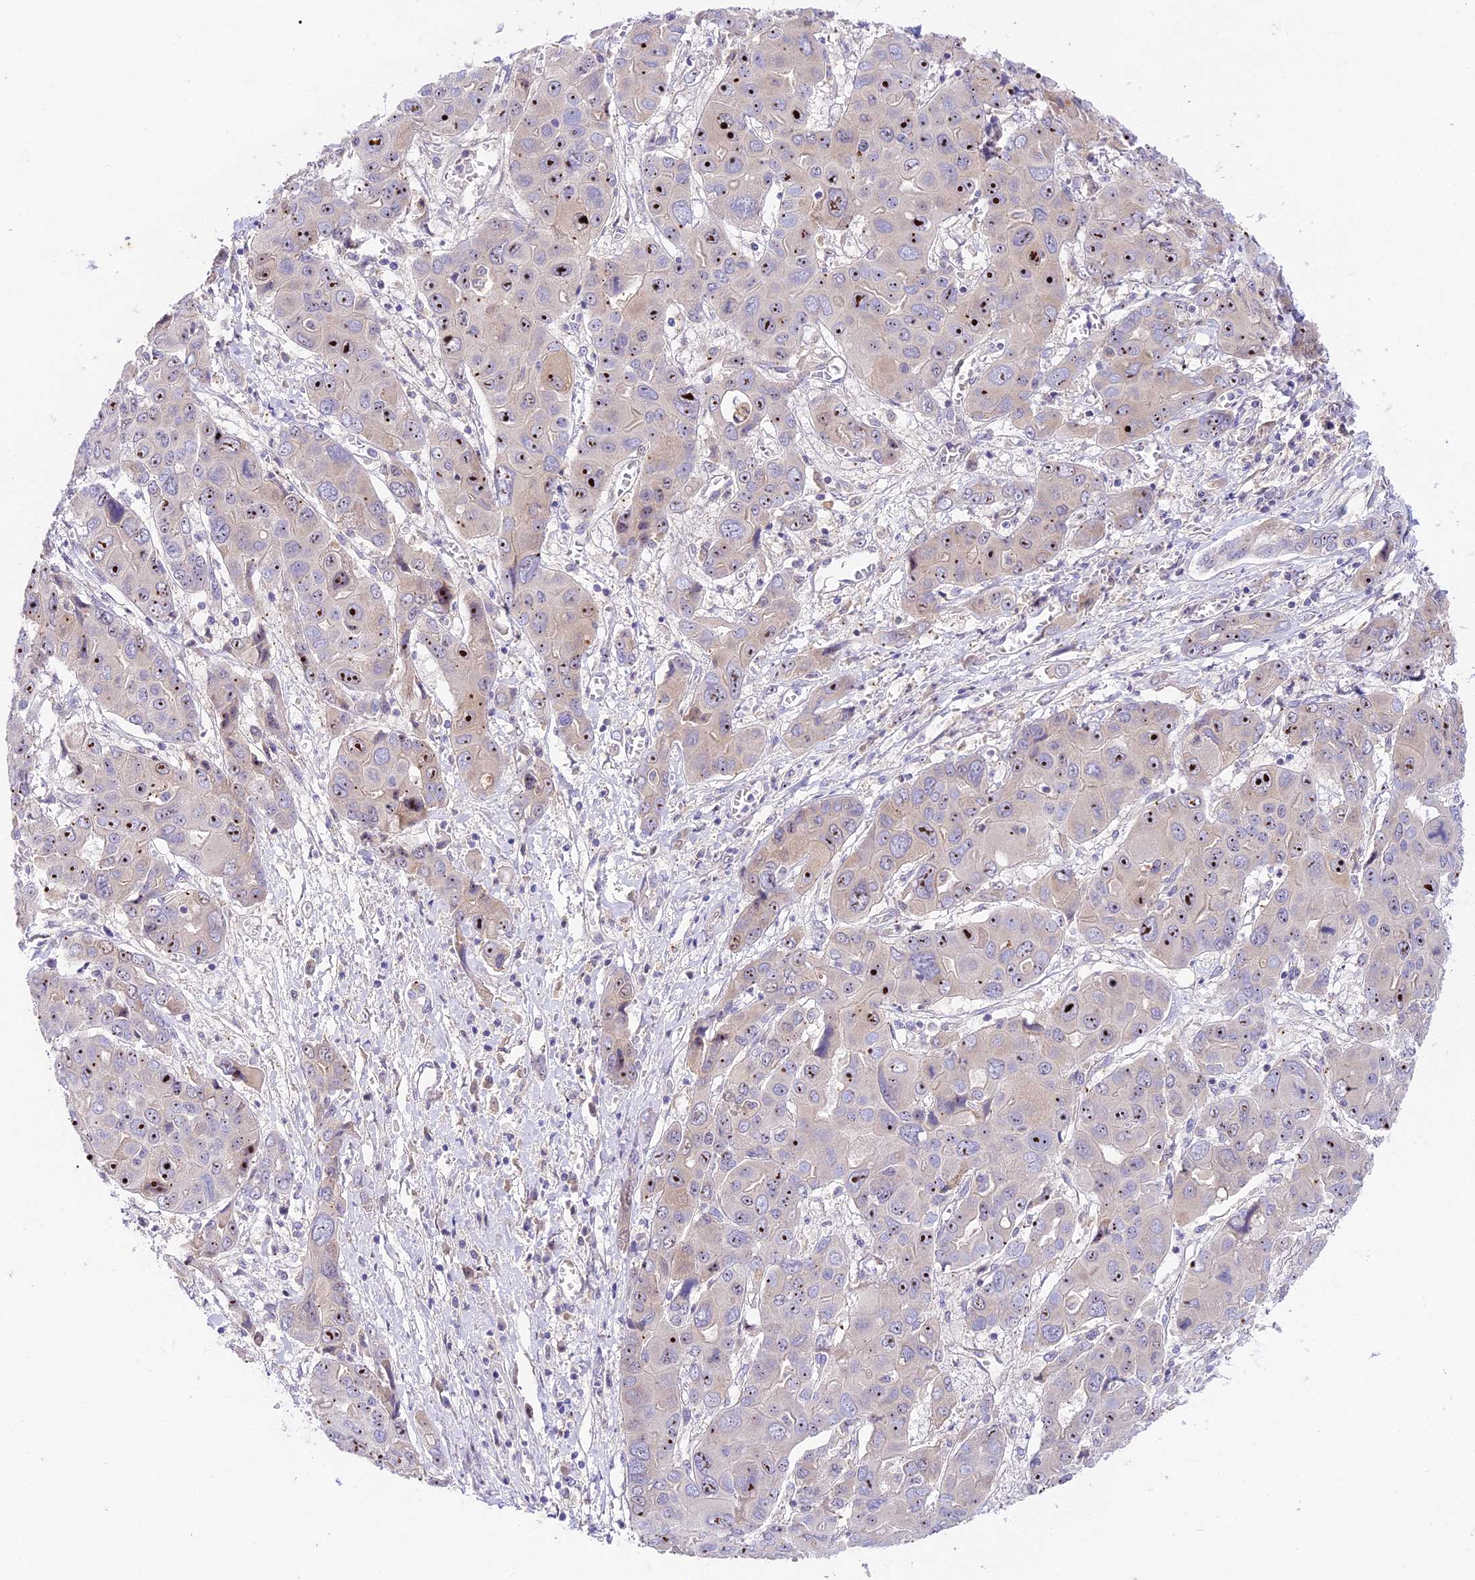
{"staining": {"intensity": "strong", "quantity": "25%-75%", "location": "nuclear"}, "tissue": "liver cancer", "cell_type": "Tumor cells", "image_type": "cancer", "snomed": [{"axis": "morphology", "description": "Cholangiocarcinoma"}, {"axis": "topography", "description": "Liver"}], "caption": "Immunohistochemical staining of human liver cancer (cholangiocarcinoma) demonstrates strong nuclear protein positivity in approximately 25%-75% of tumor cells.", "gene": "RAD51", "patient": {"sex": "male", "age": 67}}